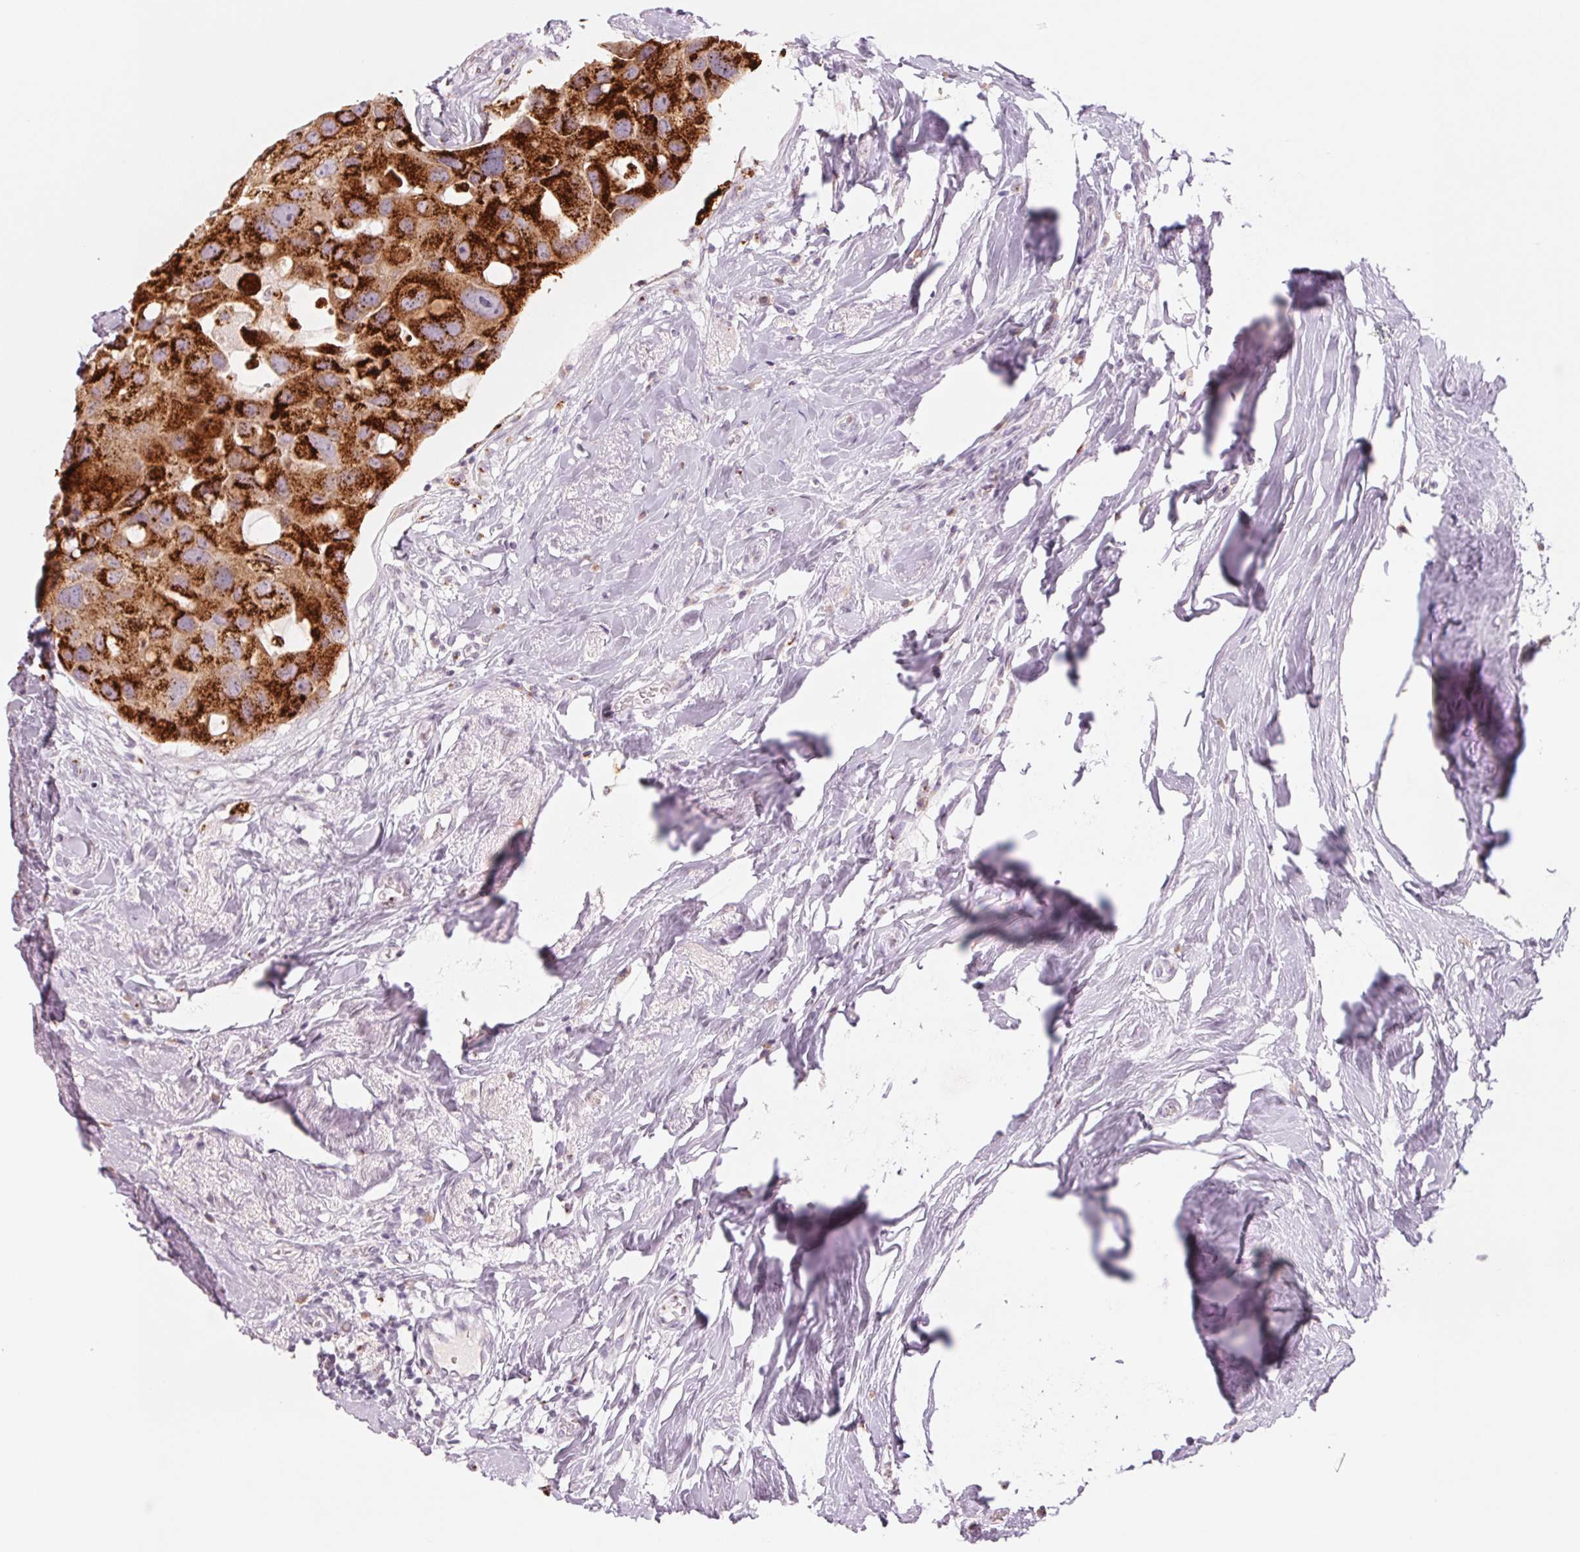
{"staining": {"intensity": "strong", "quantity": ">75%", "location": "cytoplasmic/membranous"}, "tissue": "breast cancer", "cell_type": "Tumor cells", "image_type": "cancer", "snomed": [{"axis": "morphology", "description": "Duct carcinoma"}, {"axis": "topography", "description": "Breast"}], "caption": "Tumor cells exhibit strong cytoplasmic/membranous expression in about >75% of cells in intraductal carcinoma (breast).", "gene": "GALNT7", "patient": {"sex": "female", "age": 43}}